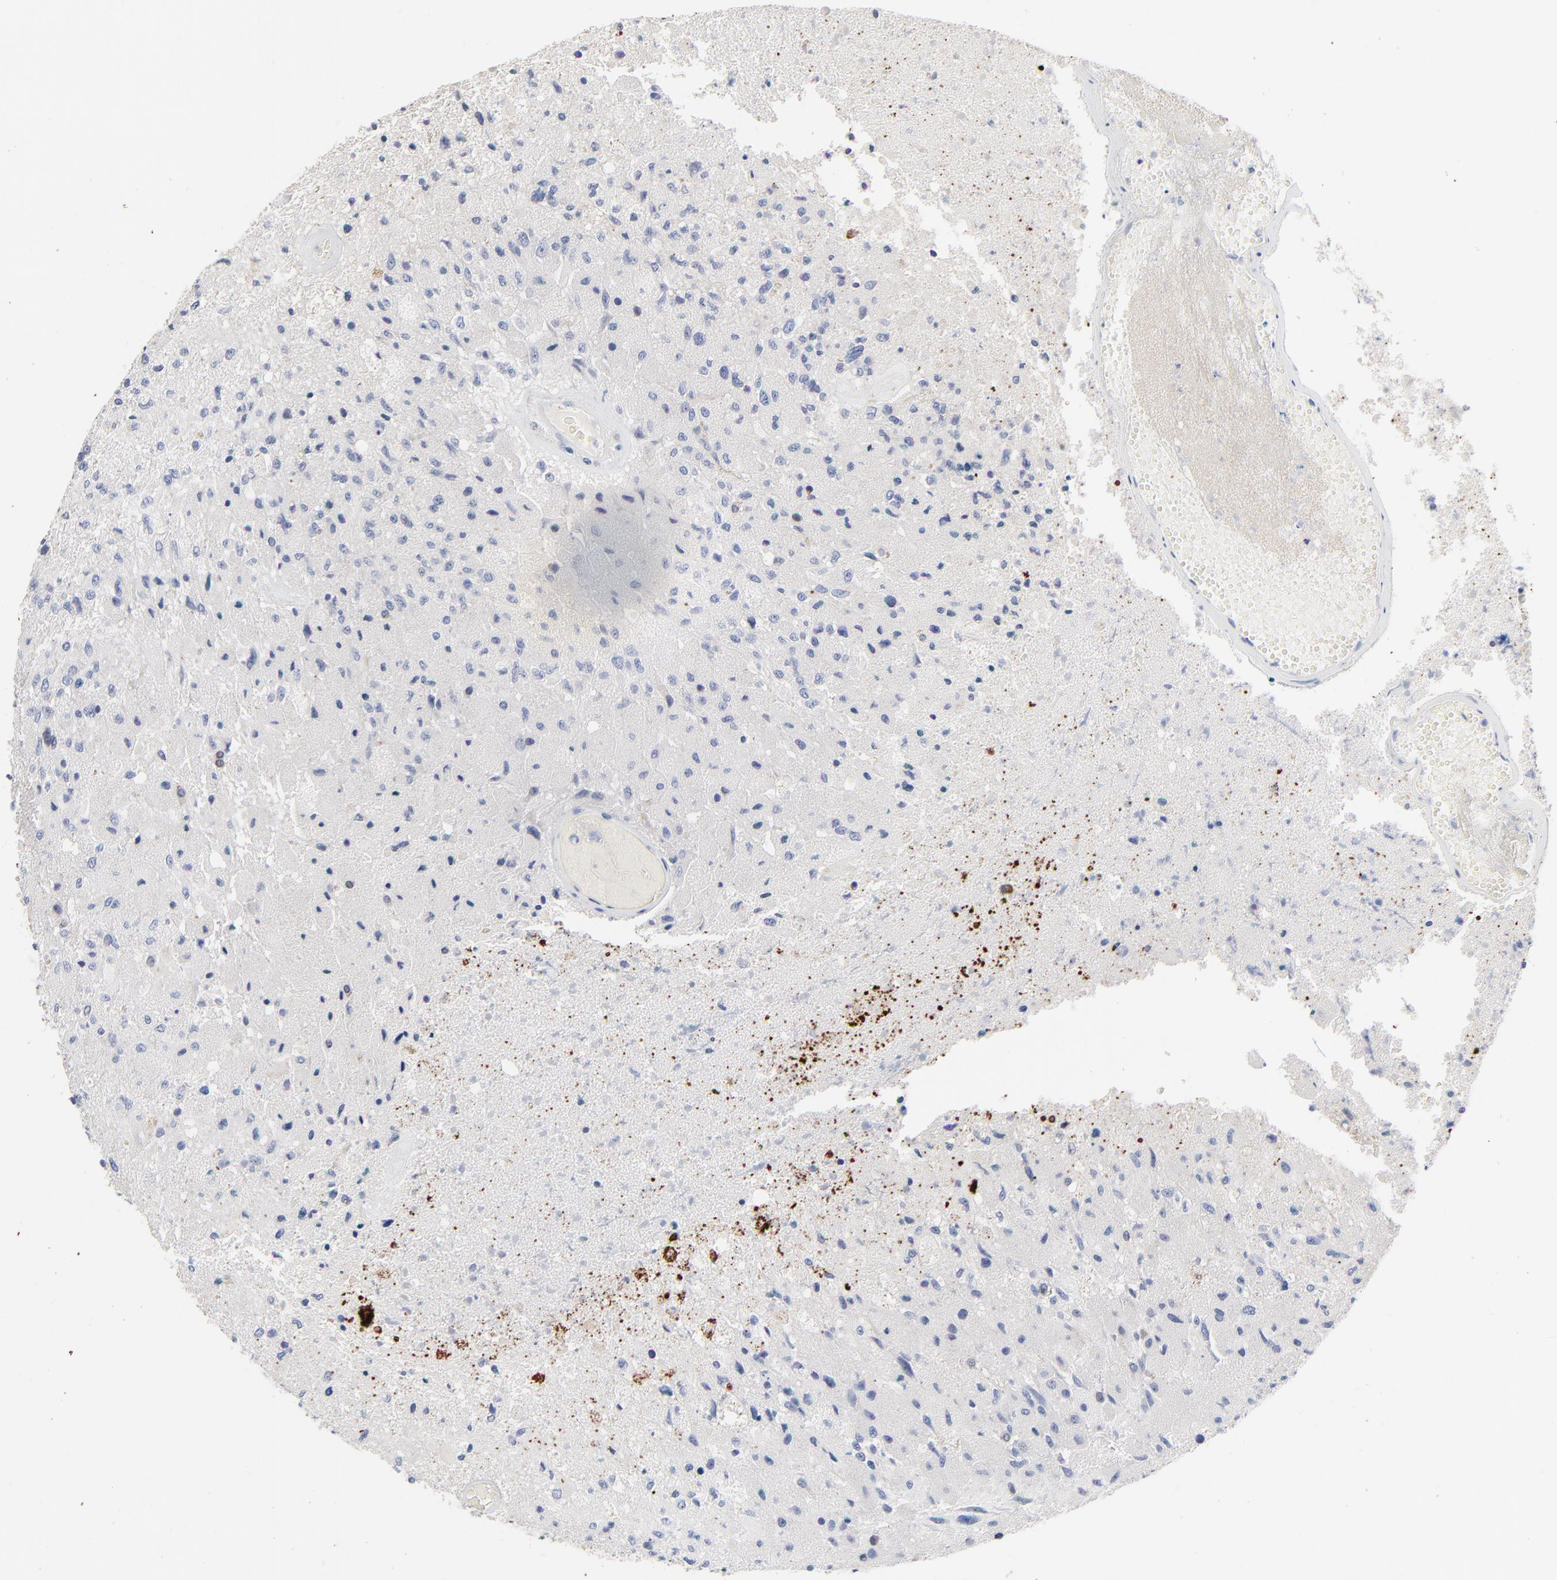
{"staining": {"intensity": "negative", "quantity": "none", "location": "none"}, "tissue": "glioma", "cell_type": "Tumor cells", "image_type": "cancer", "snomed": [{"axis": "morphology", "description": "Normal tissue, NOS"}, {"axis": "morphology", "description": "Glioma, malignant, High grade"}, {"axis": "topography", "description": "Cerebral cortex"}], "caption": "Tumor cells are negative for brown protein staining in glioma.", "gene": "AADAC", "patient": {"sex": "male", "age": 77}}